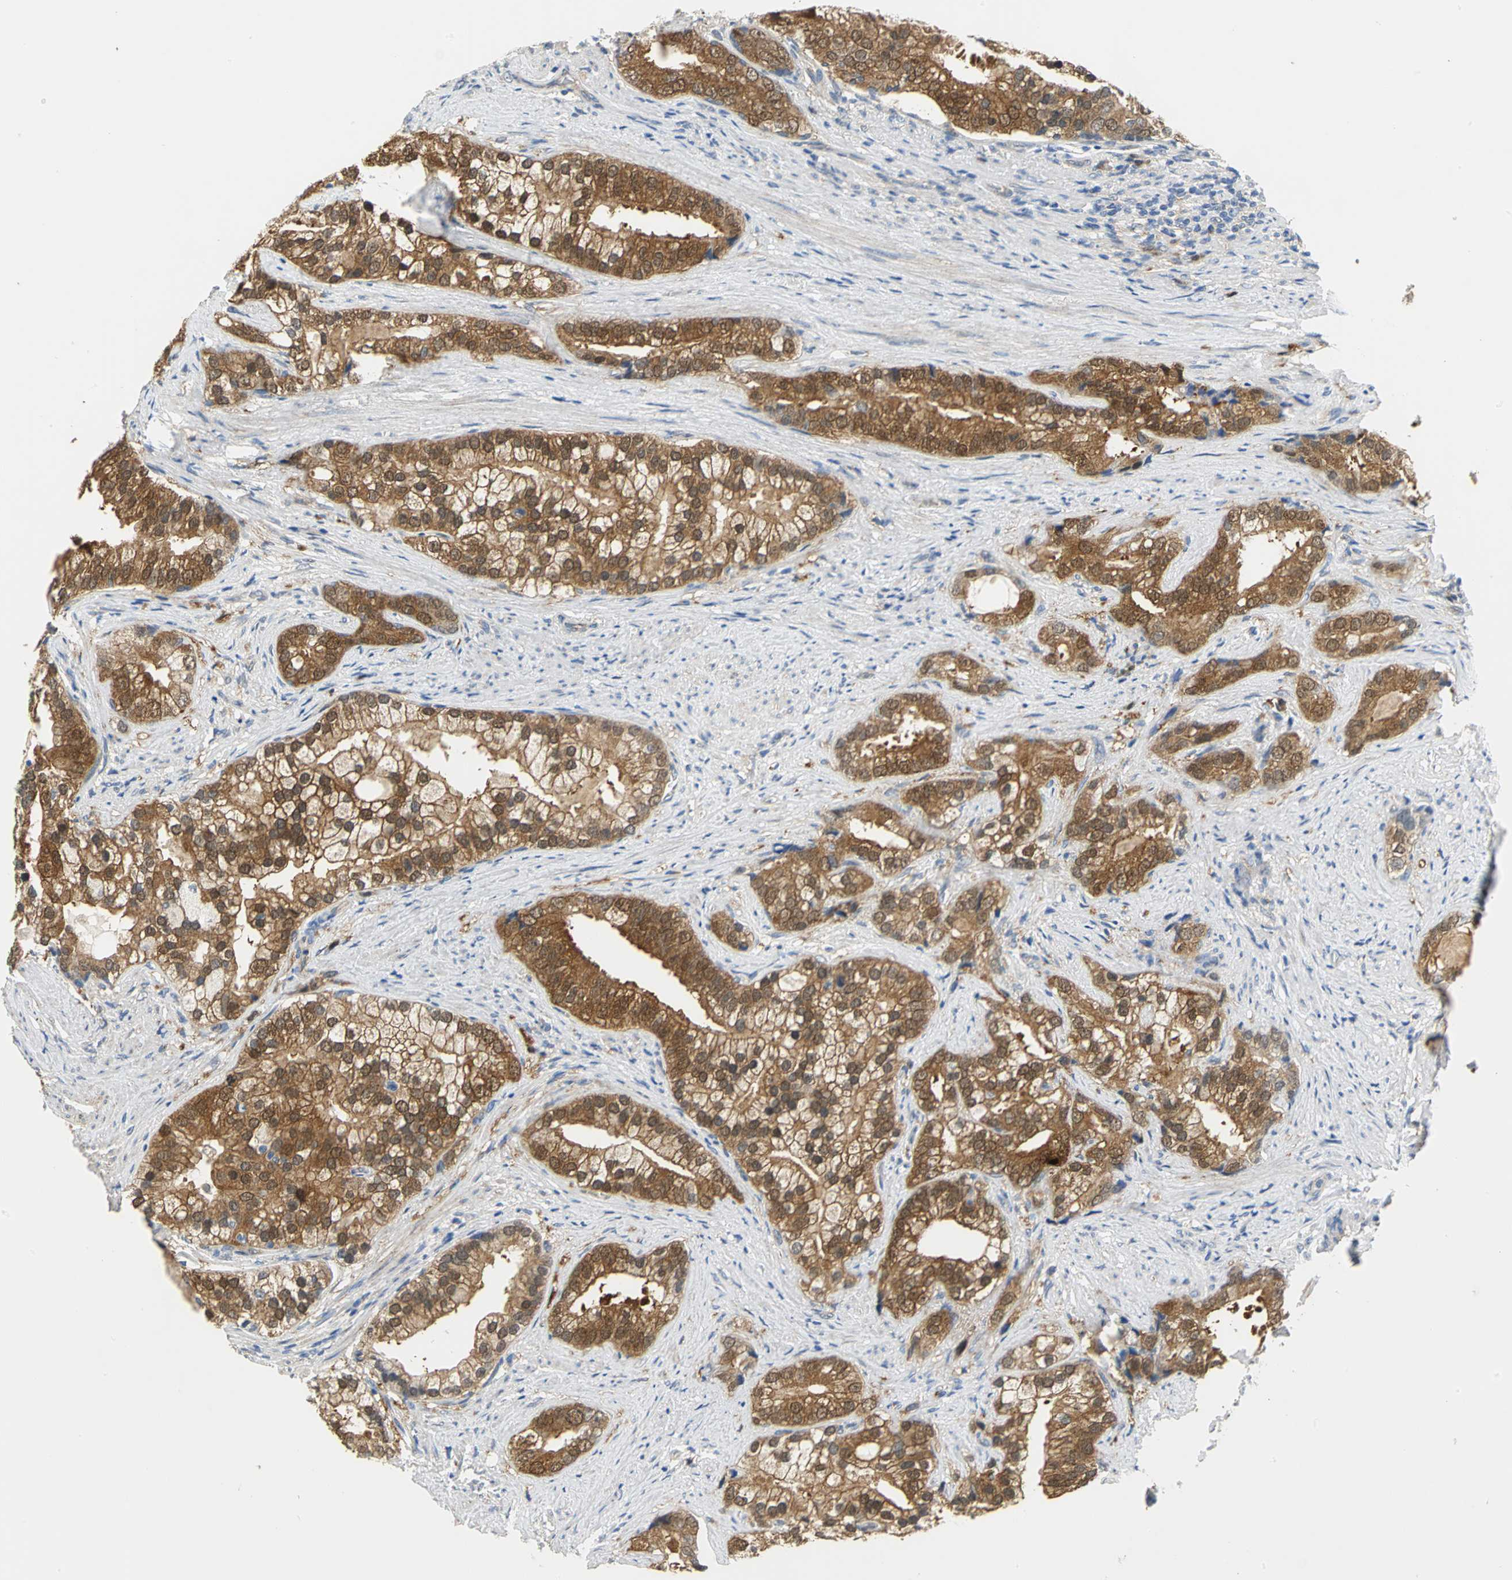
{"staining": {"intensity": "moderate", "quantity": ">75%", "location": "cytoplasmic/membranous"}, "tissue": "prostate cancer", "cell_type": "Tumor cells", "image_type": "cancer", "snomed": [{"axis": "morphology", "description": "Adenocarcinoma, Low grade"}, {"axis": "topography", "description": "Prostate"}], "caption": "A high-resolution image shows immunohistochemistry (IHC) staining of prostate cancer (low-grade adenocarcinoma), which displays moderate cytoplasmic/membranous positivity in about >75% of tumor cells. (Stains: DAB in brown, nuclei in blue, Microscopy: brightfield microscopy at high magnification).", "gene": "PGM3", "patient": {"sex": "male", "age": 71}}